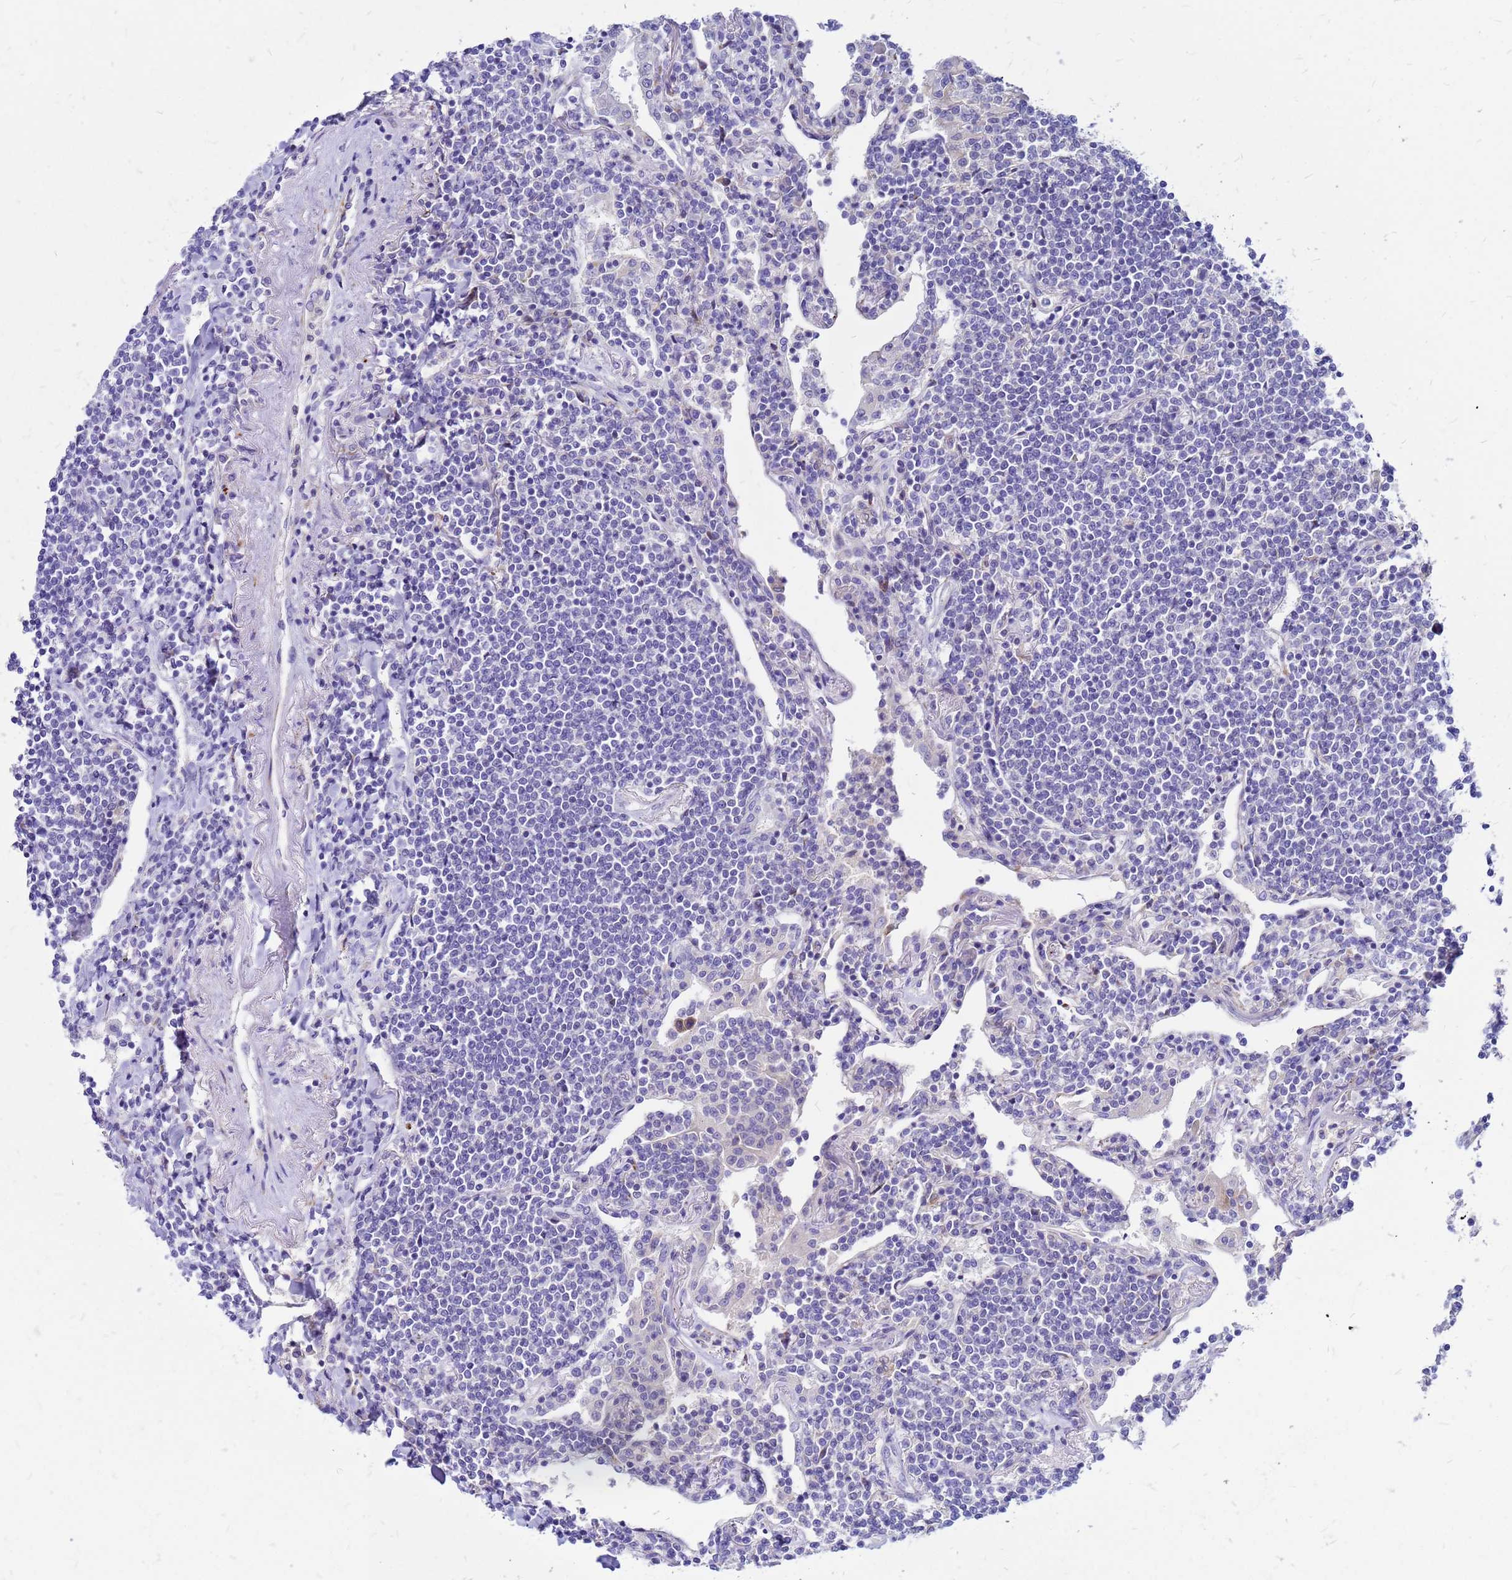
{"staining": {"intensity": "negative", "quantity": "none", "location": "none"}, "tissue": "lymphoma", "cell_type": "Tumor cells", "image_type": "cancer", "snomed": [{"axis": "morphology", "description": "Malignant lymphoma, non-Hodgkin's type, Low grade"}, {"axis": "topography", "description": "Lung"}], "caption": "An IHC photomicrograph of malignant lymphoma, non-Hodgkin's type (low-grade) is shown. There is no staining in tumor cells of malignant lymphoma, non-Hodgkin's type (low-grade). The staining was performed using DAB (3,3'-diaminobenzidine) to visualize the protein expression in brown, while the nuclei were stained in blue with hematoxylin (Magnification: 20x).", "gene": "FHIP1A", "patient": {"sex": "female", "age": 71}}